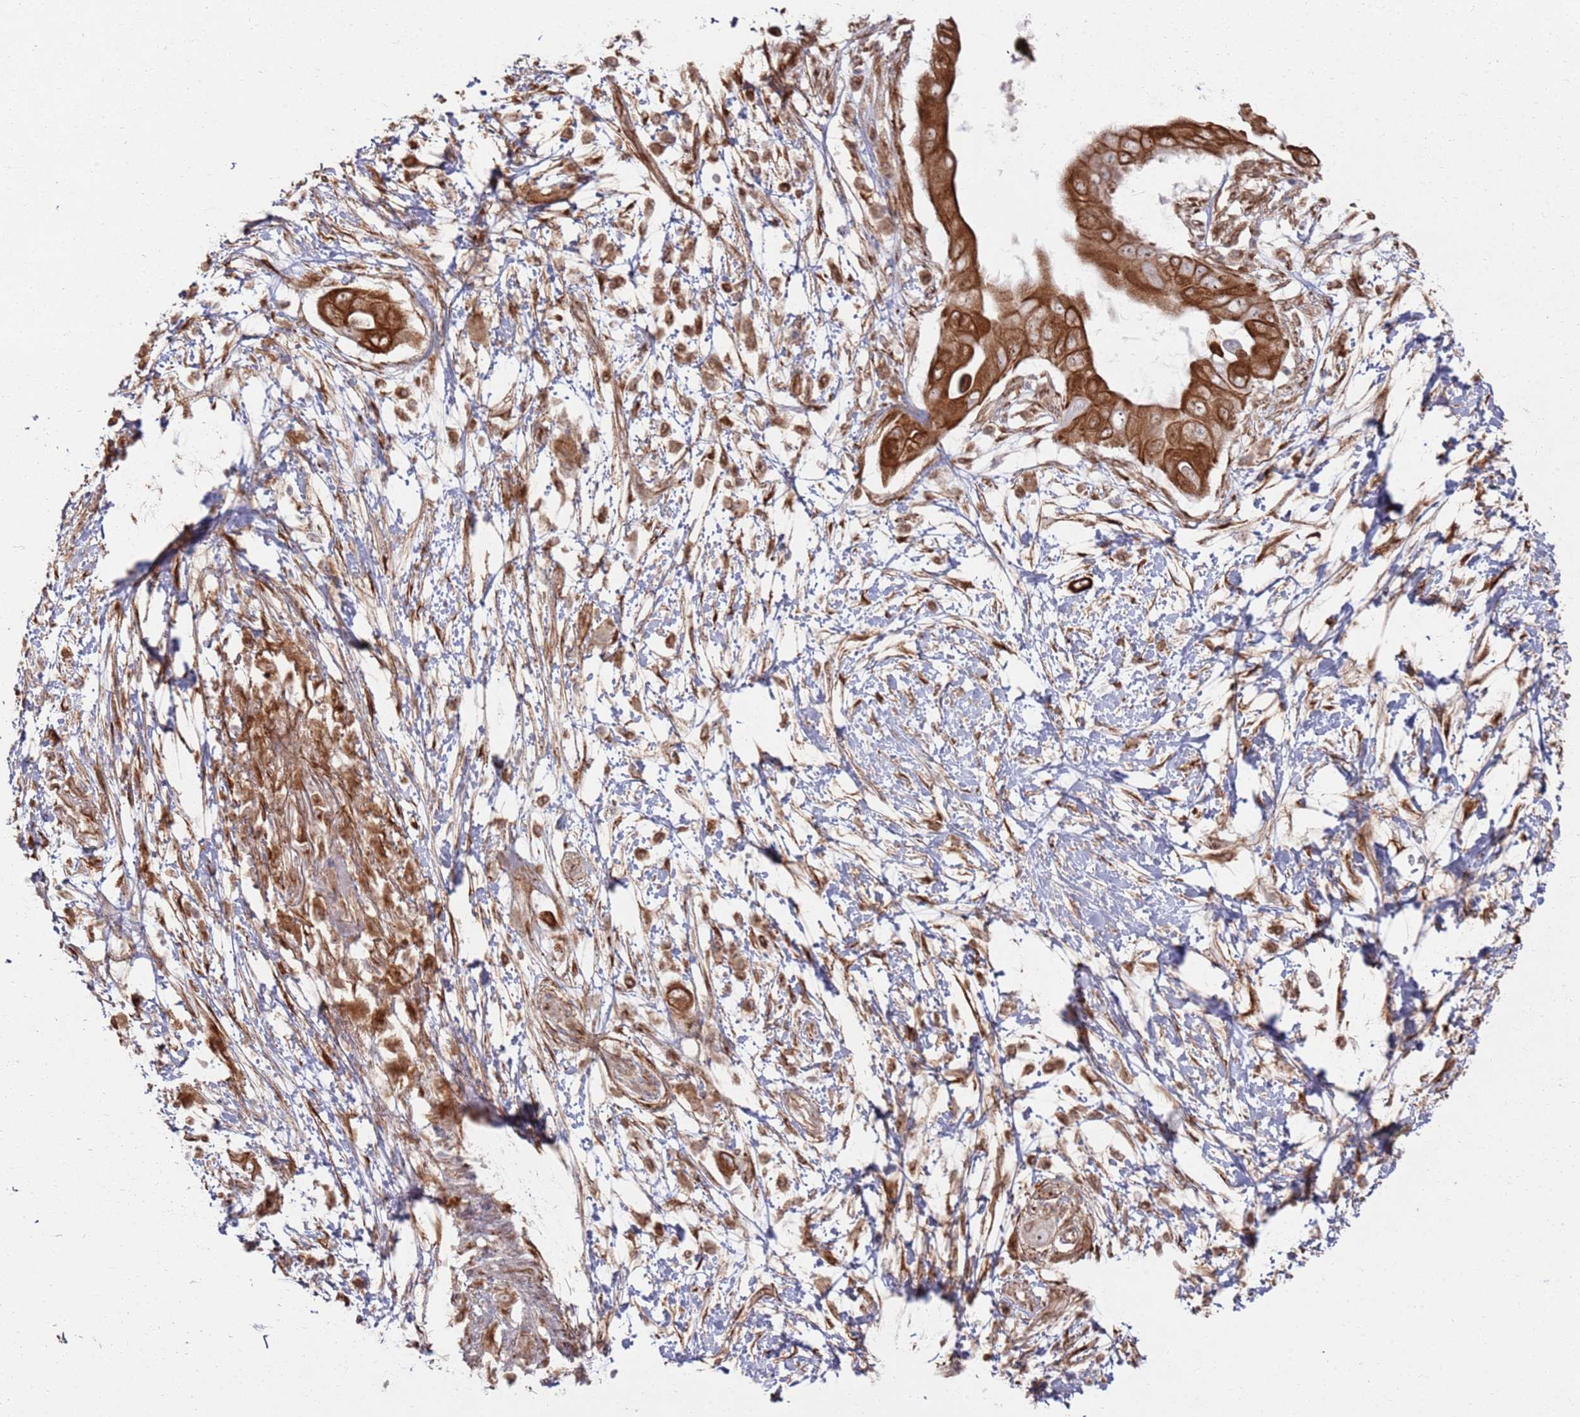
{"staining": {"intensity": "strong", "quantity": ">75%", "location": "cytoplasmic/membranous"}, "tissue": "pancreatic cancer", "cell_type": "Tumor cells", "image_type": "cancer", "snomed": [{"axis": "morphology", "description": "Adenocarcinoma, NOS"}, {"axis": "topography", "description": "Pancreas"}], "caption": "An image of human adenocarcinoma (pancreatic) stained for a protein reveals strong cytoplasmic/membranous brown staining in tumor cells.", "gene": "PHF21A", "patient": {"sex": "male", "age": 68}}